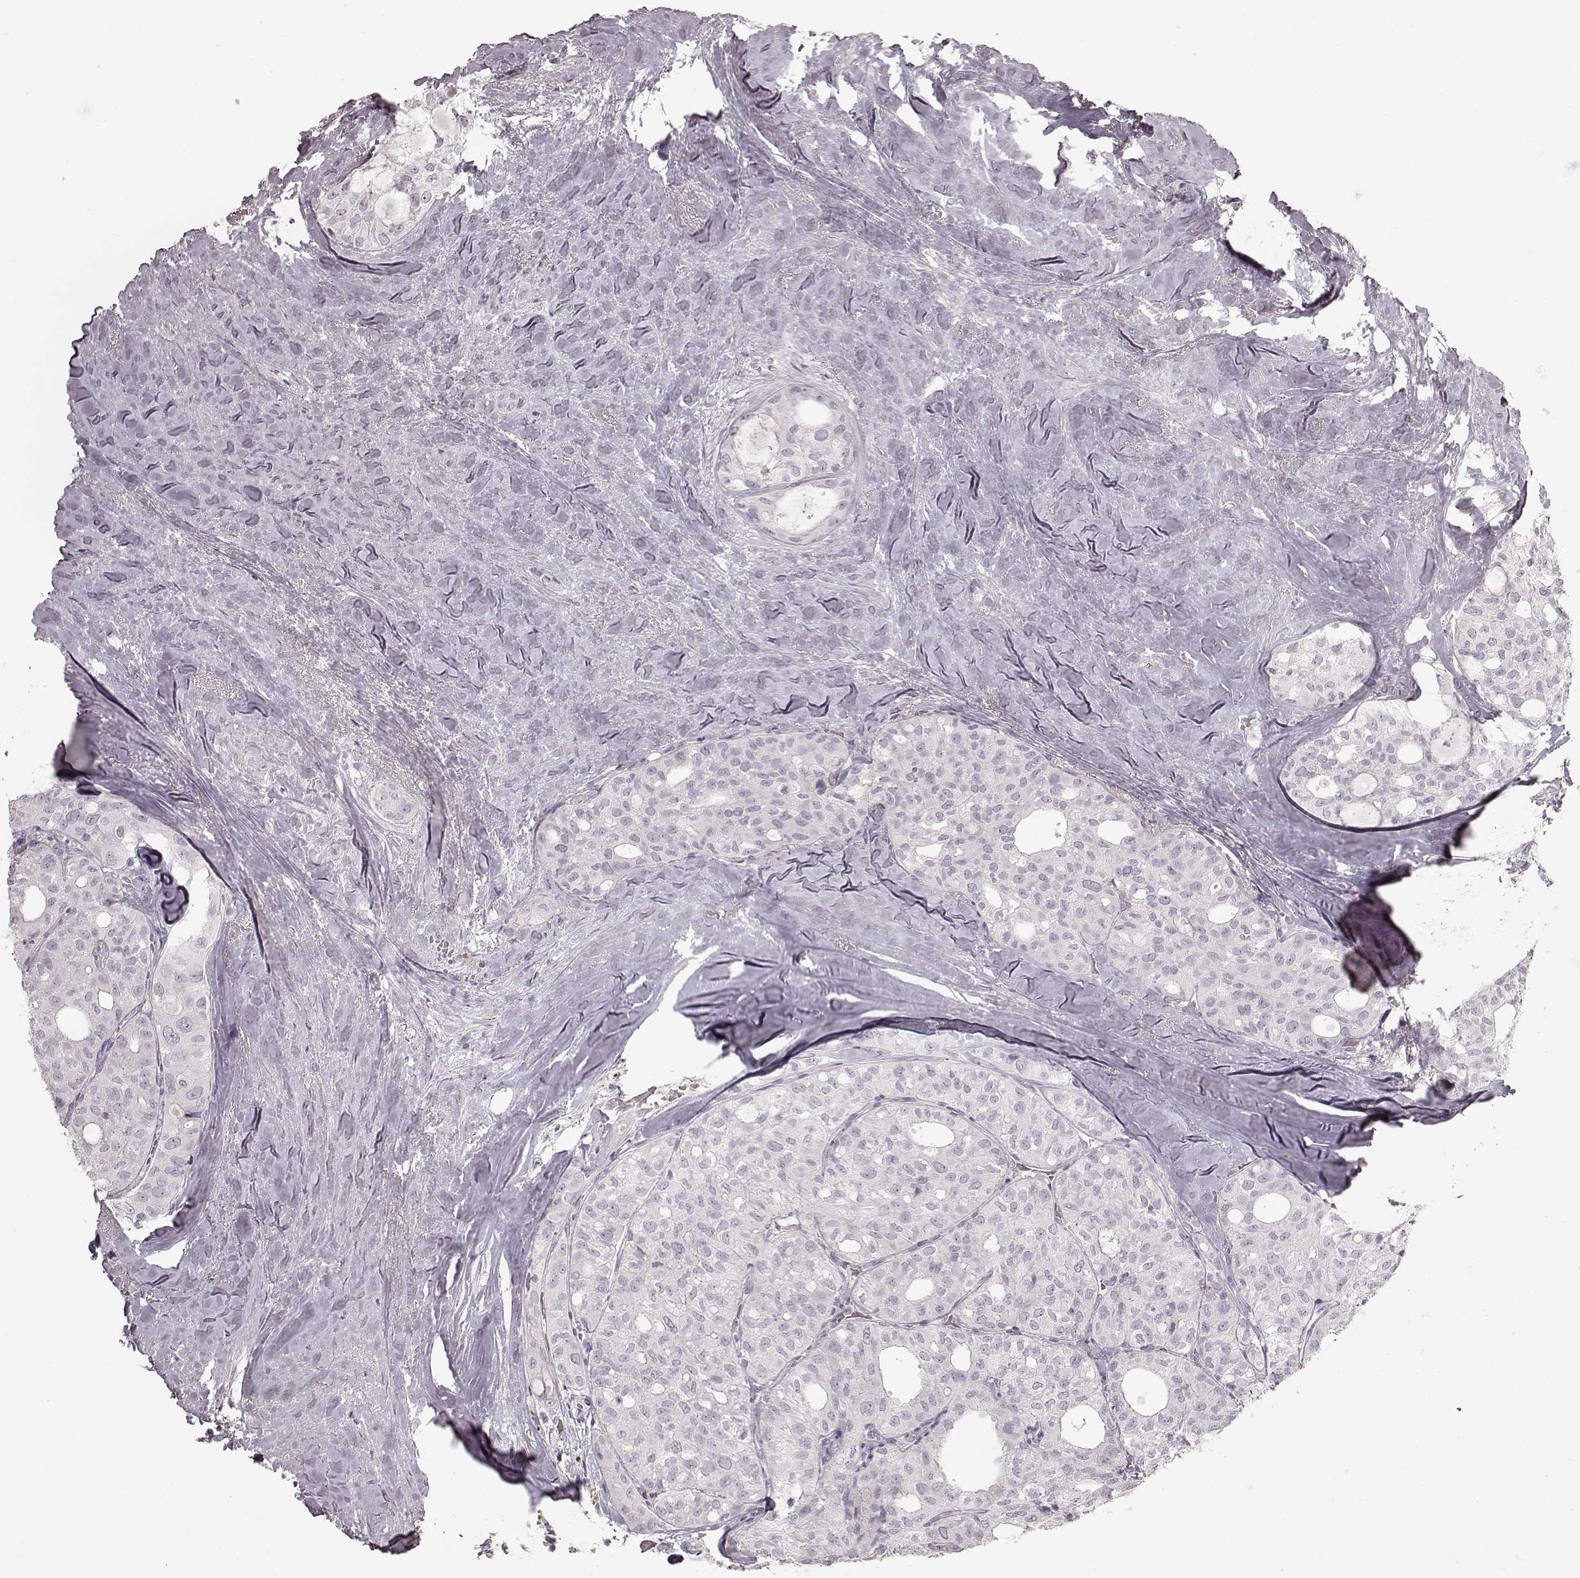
{"staining": {"intensity": "negative", "quantity": "none", "location": "none"}, "tissue": "thyroid cancer", "cell_type": "Tumor cells", "image_type": "cancer", "snomed": [{"axis": "morphology", "description": "Follicular adenoma carcinoma, NOS"}, {"axis": "topography", "description": "Thyroid gland"}], "caption": "High magnification brightfield microscopy of thyroid cancer stained with DAB (brown) and counterstained with hematoxylin (blue): tumor cells show no significant expression.", "gene": "PRLHR", "patient": {"sex": "male", "age": 75}}